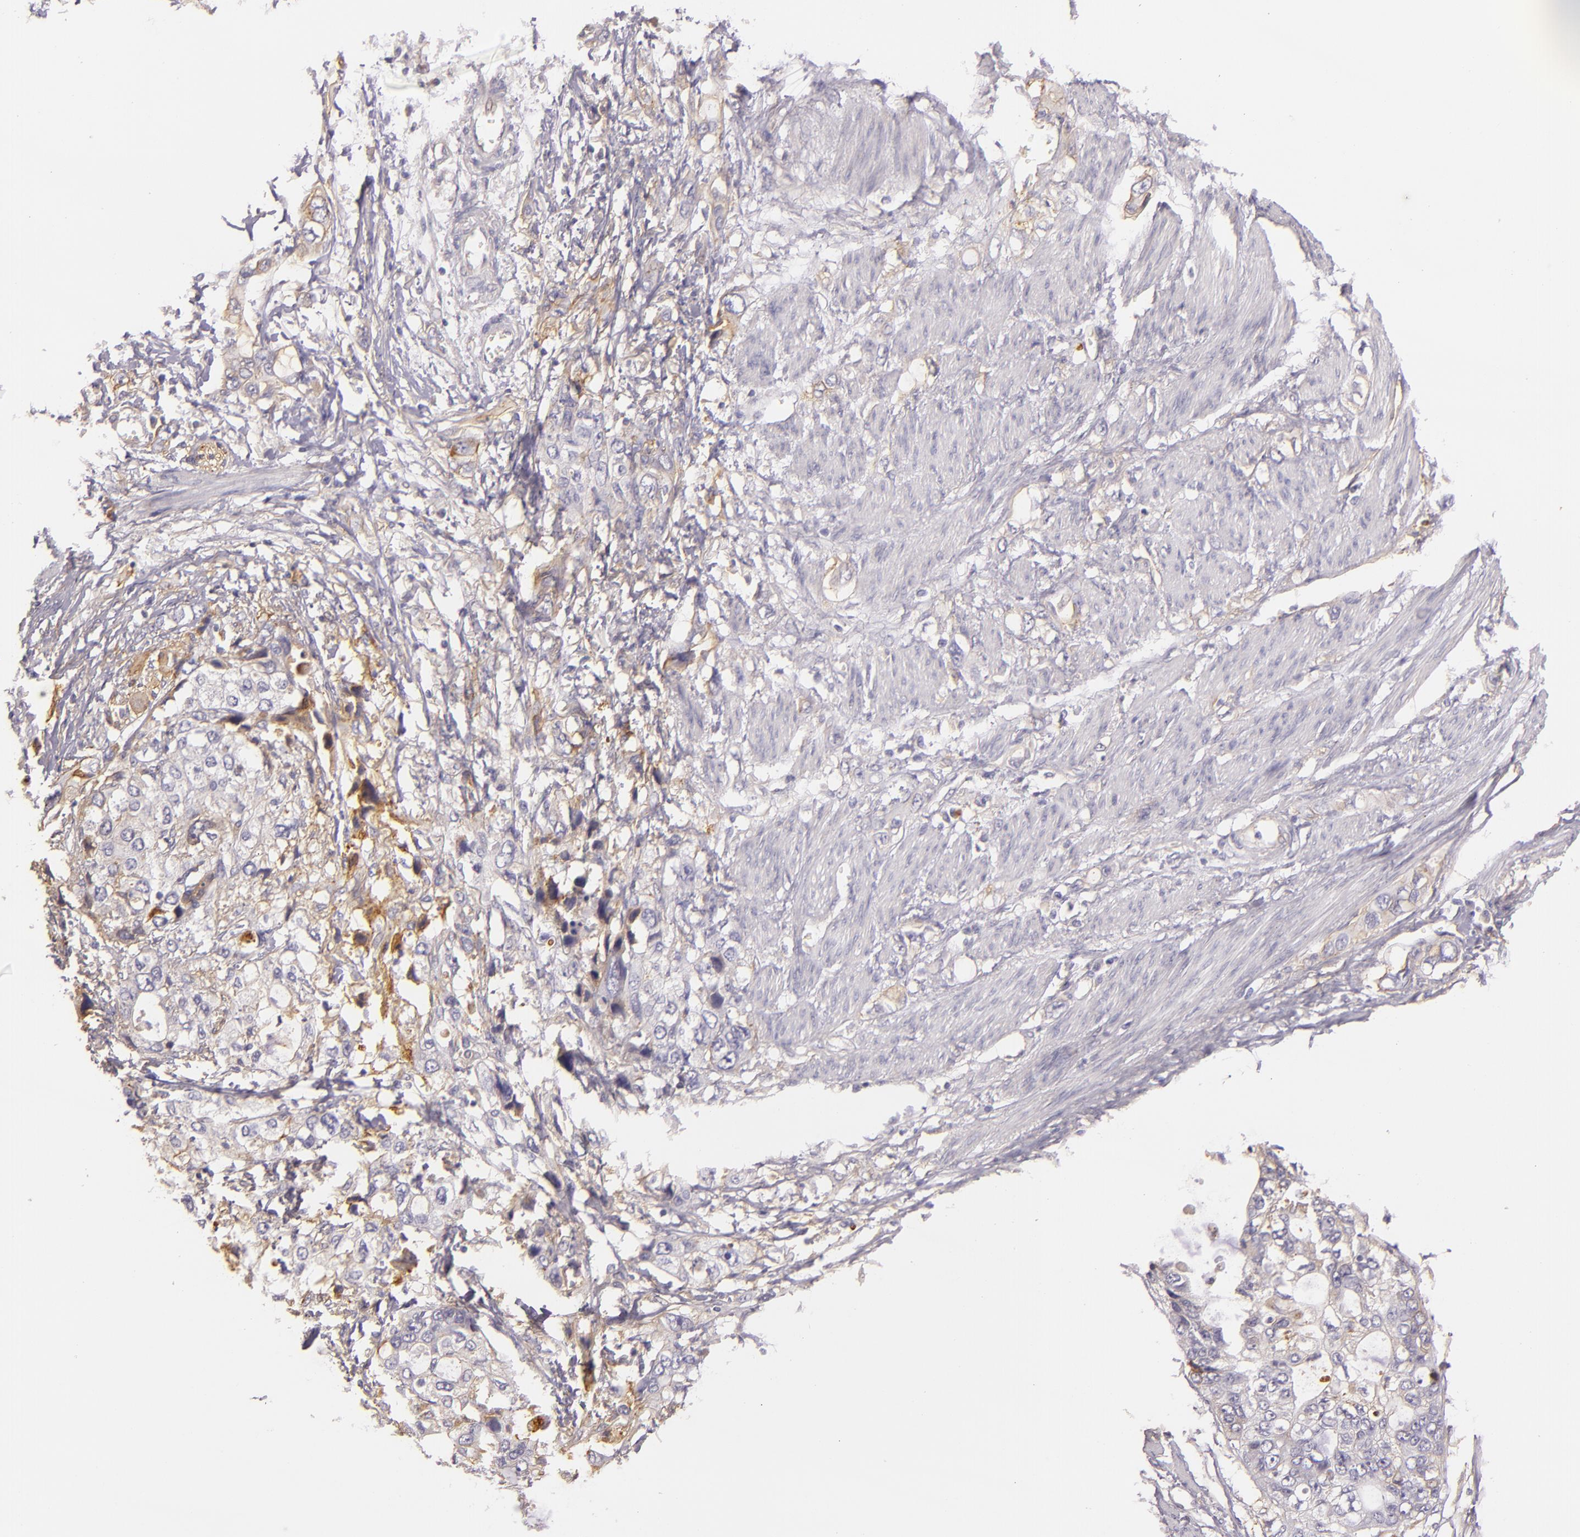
{"staining": {"intensity": "weak", "quantity": "<25%", "location": "cytoplasmic/membranous"}, "tissue": "stomach cancer", "cell_type": "Tumor cells", "image_type": "cancer", "snomed": [{"axis": "morphology", "description": "Adenocarcinoma, NOS"}, {"axis": "topography", "description": "Stomach, upper"}], "caption": "Histopathology image shows no significant protein staining in tumor cells of stomach cancer. The staining was performed using DAB to visualize the protein expression in brown, while the nuclei were stained in blue with hematoxylin (Magnification: 20x).", "gene": "CTSF", "patient": {"sex": "female", "age": 52}}